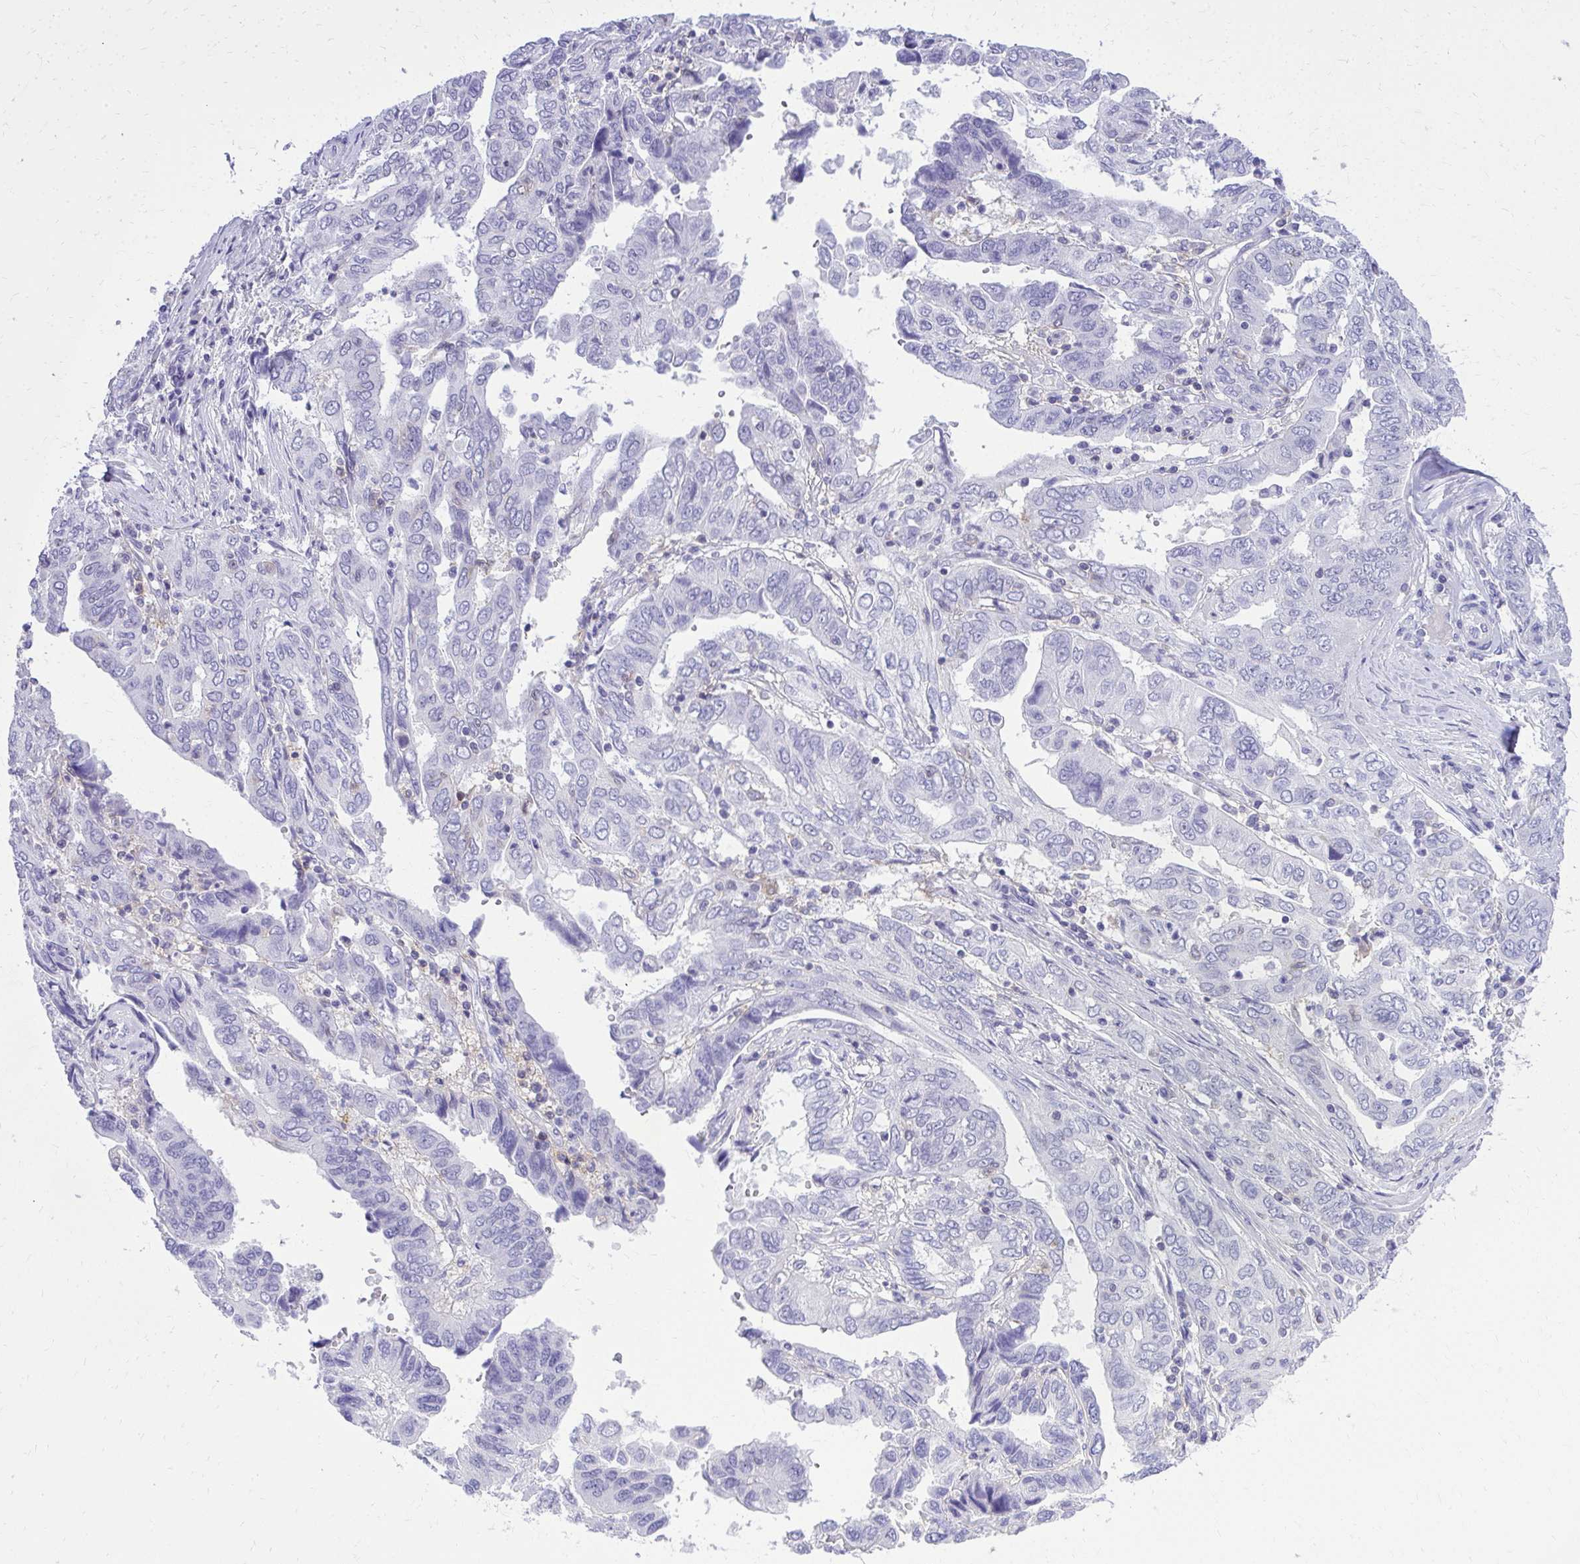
{"staining": {"intensity": "negative", "quantity": "none", "location": "none"}, "tissue": "ovarian cancer", "cell_type": "Tumor cells", "image_type": "cancer", "snomed": [{"axis": "morphology", "description": "Cystadenocarcinoma, serous, NOS"}, {"axis": "topography", "description": "Ovary"}], "caption": "Tumor cells show no significant protein staining in serous cystadenocarcinoma (ovarian). The staining is performed using DAB brown chromogen with nuclei counter-stained in using hematoxylin.", "gene": "GPRIN3", "patient": {"sex": "female", "age": 79}}